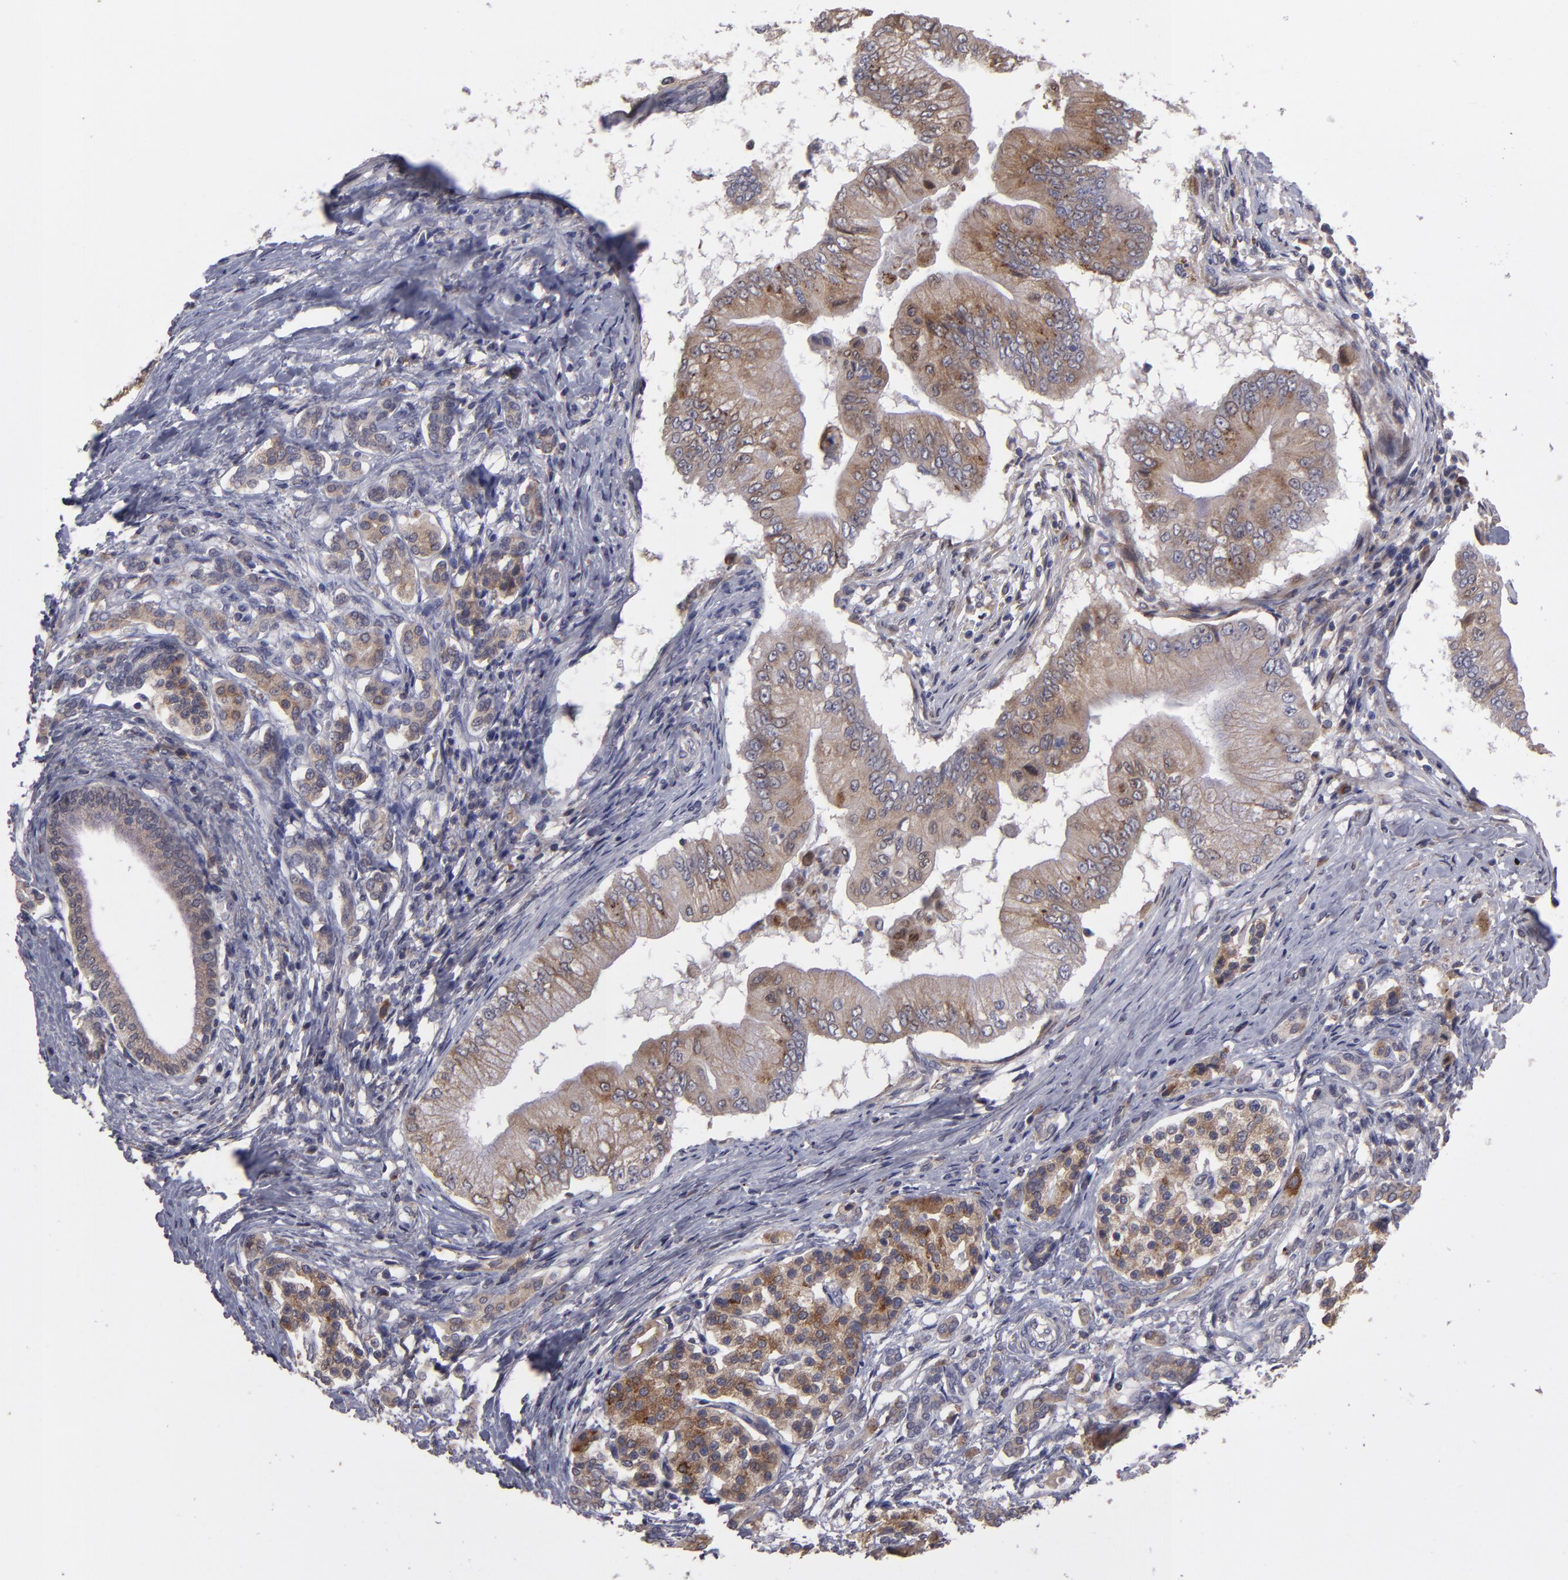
{"staining": {"intensity": "moderate", "quantity": ">75%", "location": "cytoplasmic/membranous"}, "tissue": "pancreatic cancer", "cell_type": "Tumor cells", "image_type": "cancer", "snomed": [{"axis": "morphology", "description": "Adenocarcinoma, NOS"}, {"axis": "topography", "description": "Pancreas"}], "caption": "Adenocarcinoma (pancreatic) stained with a protein marker demonstrates moderate staining in tumor cells.", "gene": "IL12A", "patient": {"sex": "male", "age": 62}}